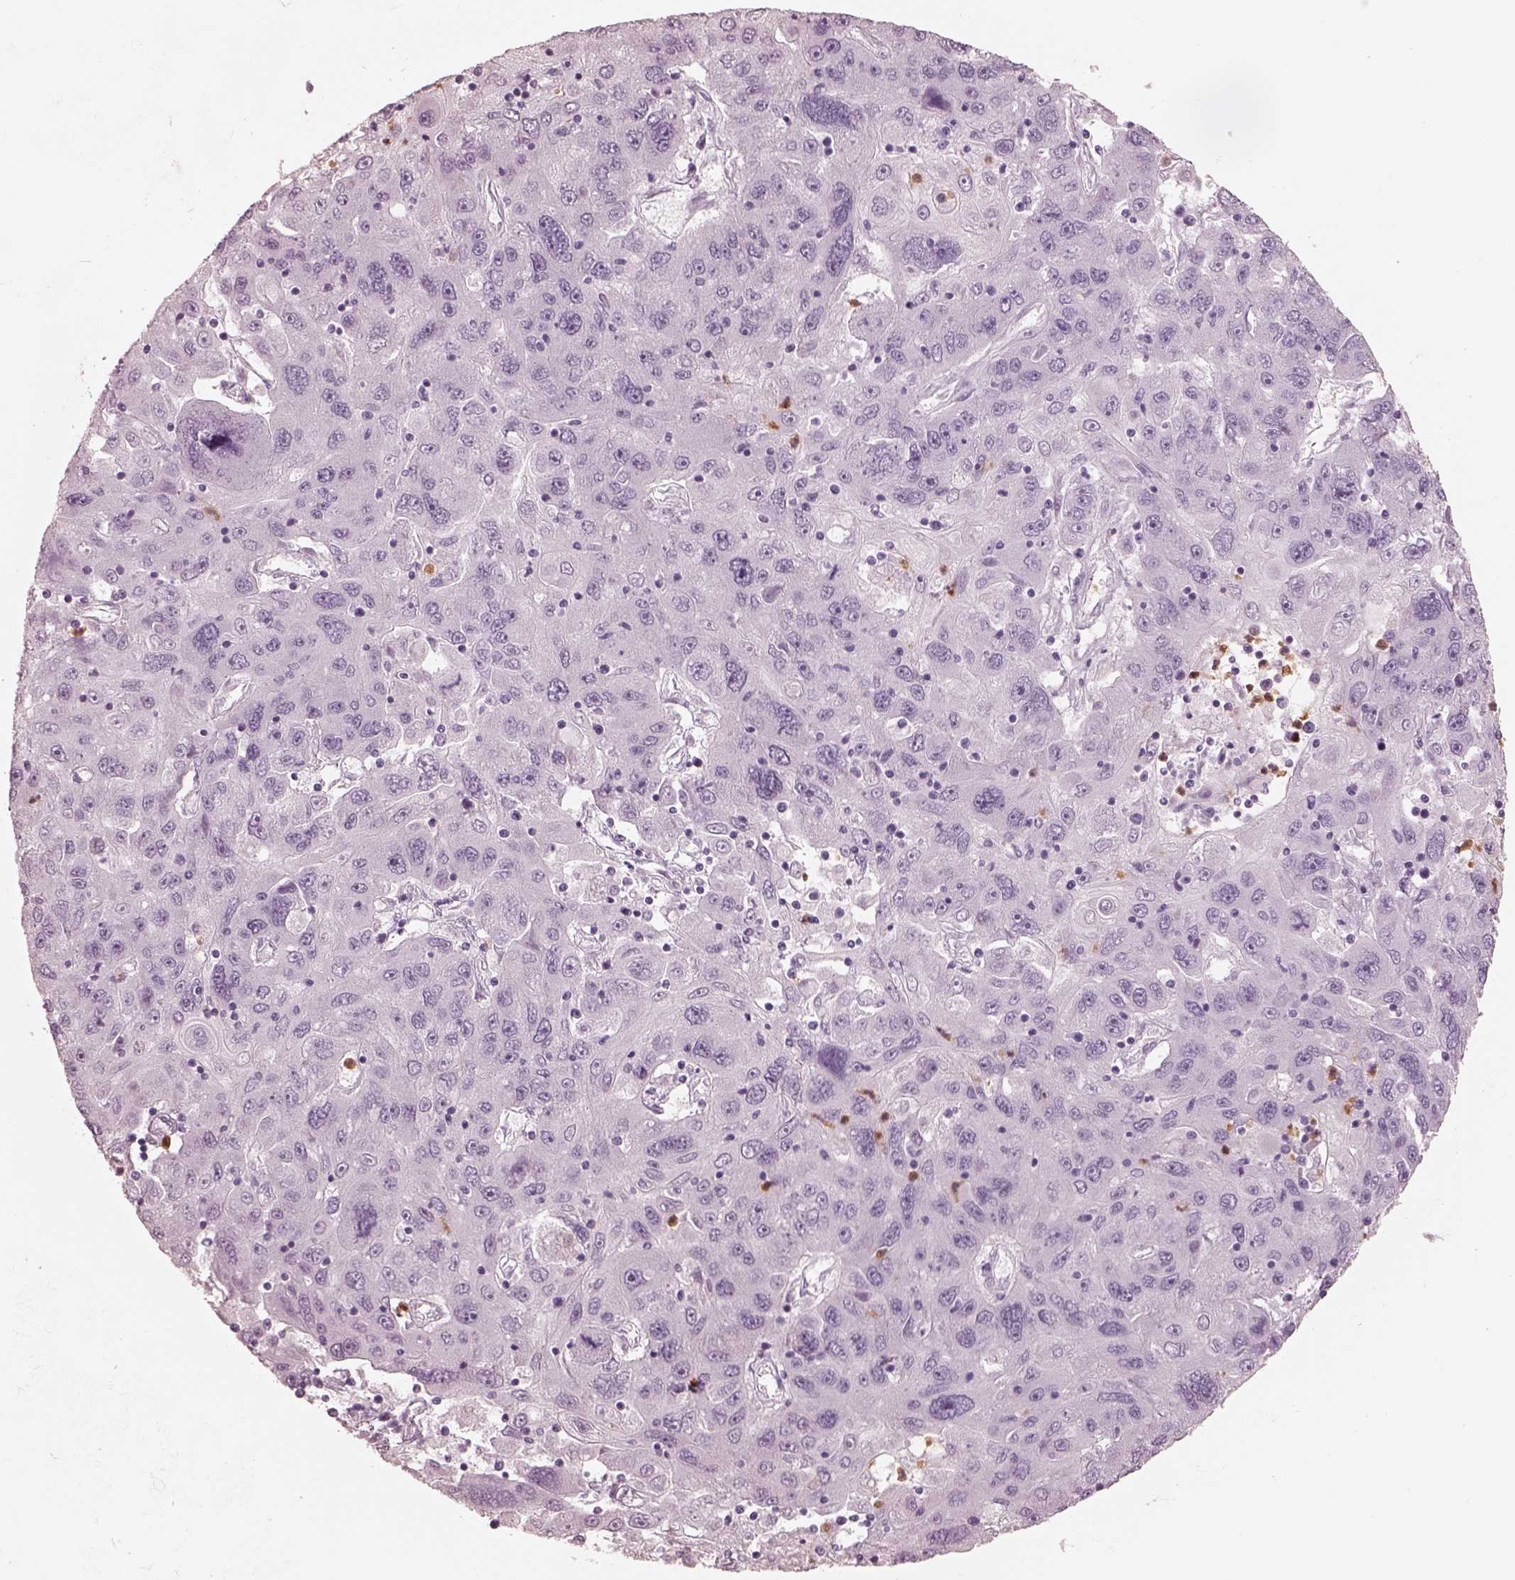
{"staining": {"intensity": "negative", "quantity": "none", "location": "none"}, "tissue": "stomach cancer", "cell_type": "Tumor cells", "image_type": "cancer", "snomed": [{"axis": "morphology", "description": "Adenocarcinoma, NOS"}, {"axis": "topography", "description": "Stomach"}], "caption": "Adenocarcinoma (stomach) was stained to show a protein in brown. There is no significant staining in tumor cells. (DAB immunohistochemistry, high magnification).", "gene": "ELANE", "patient": {"sex": "male", "age": 56}}